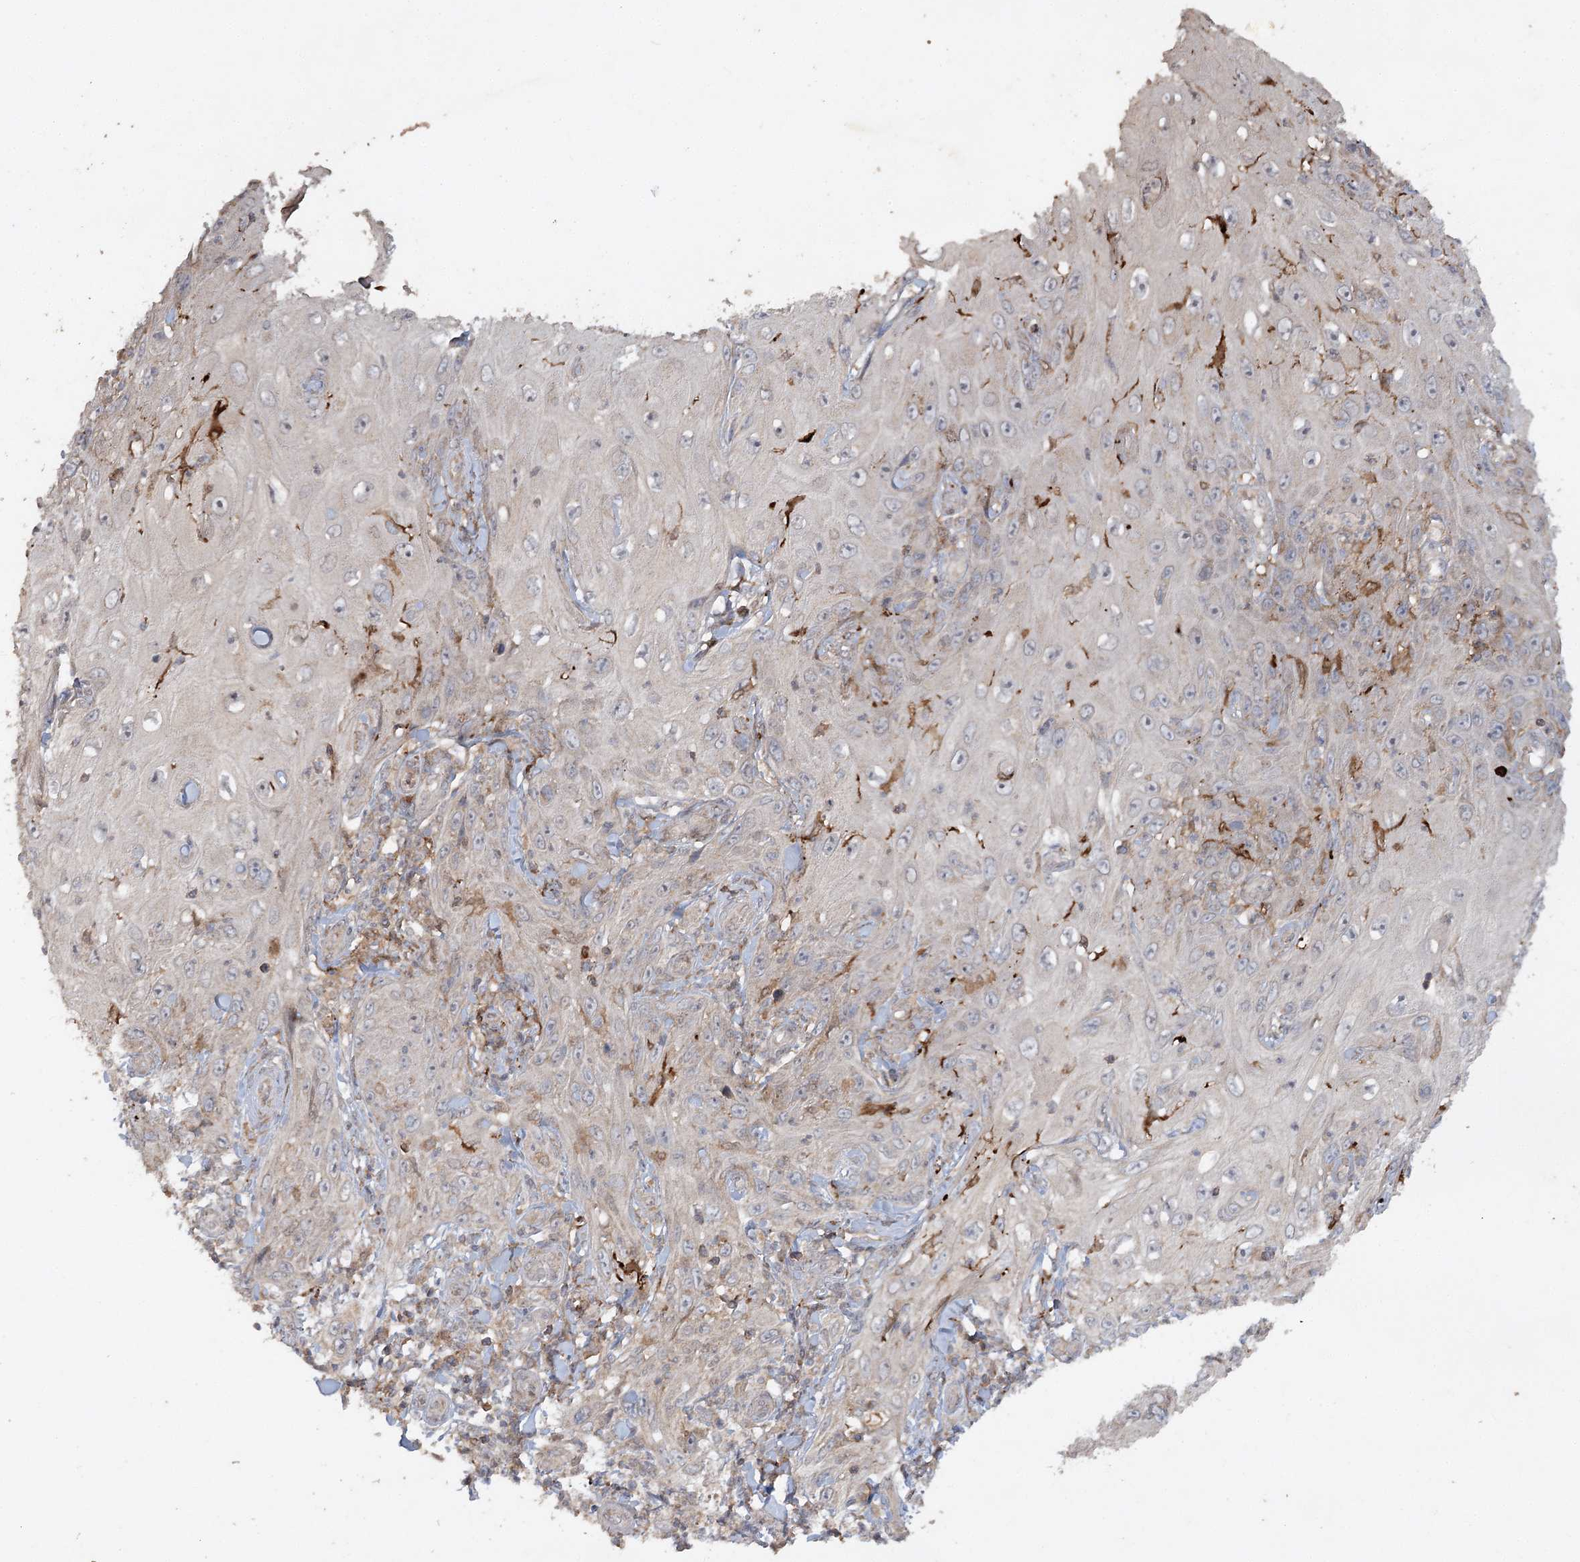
{"staining": {"intensity": "weak", "quantity": "<25%", "location": "cytoplasmic/membranous"}, "tissue": "skin cancer", "cell_type": "Tumor cells", "image_type": "cancer", "snomed": [{"axis": "morphology", "description": "Squamous cell carcinoma, NOS"}, {"axis": "topography", "description": "Skin"}], "caption": "Tumor cells are negative for brown protein staining in skin squamous cell carcinoma.", "gene": "KBTBD4", "patient": {"sex": "female", "age": 73}}